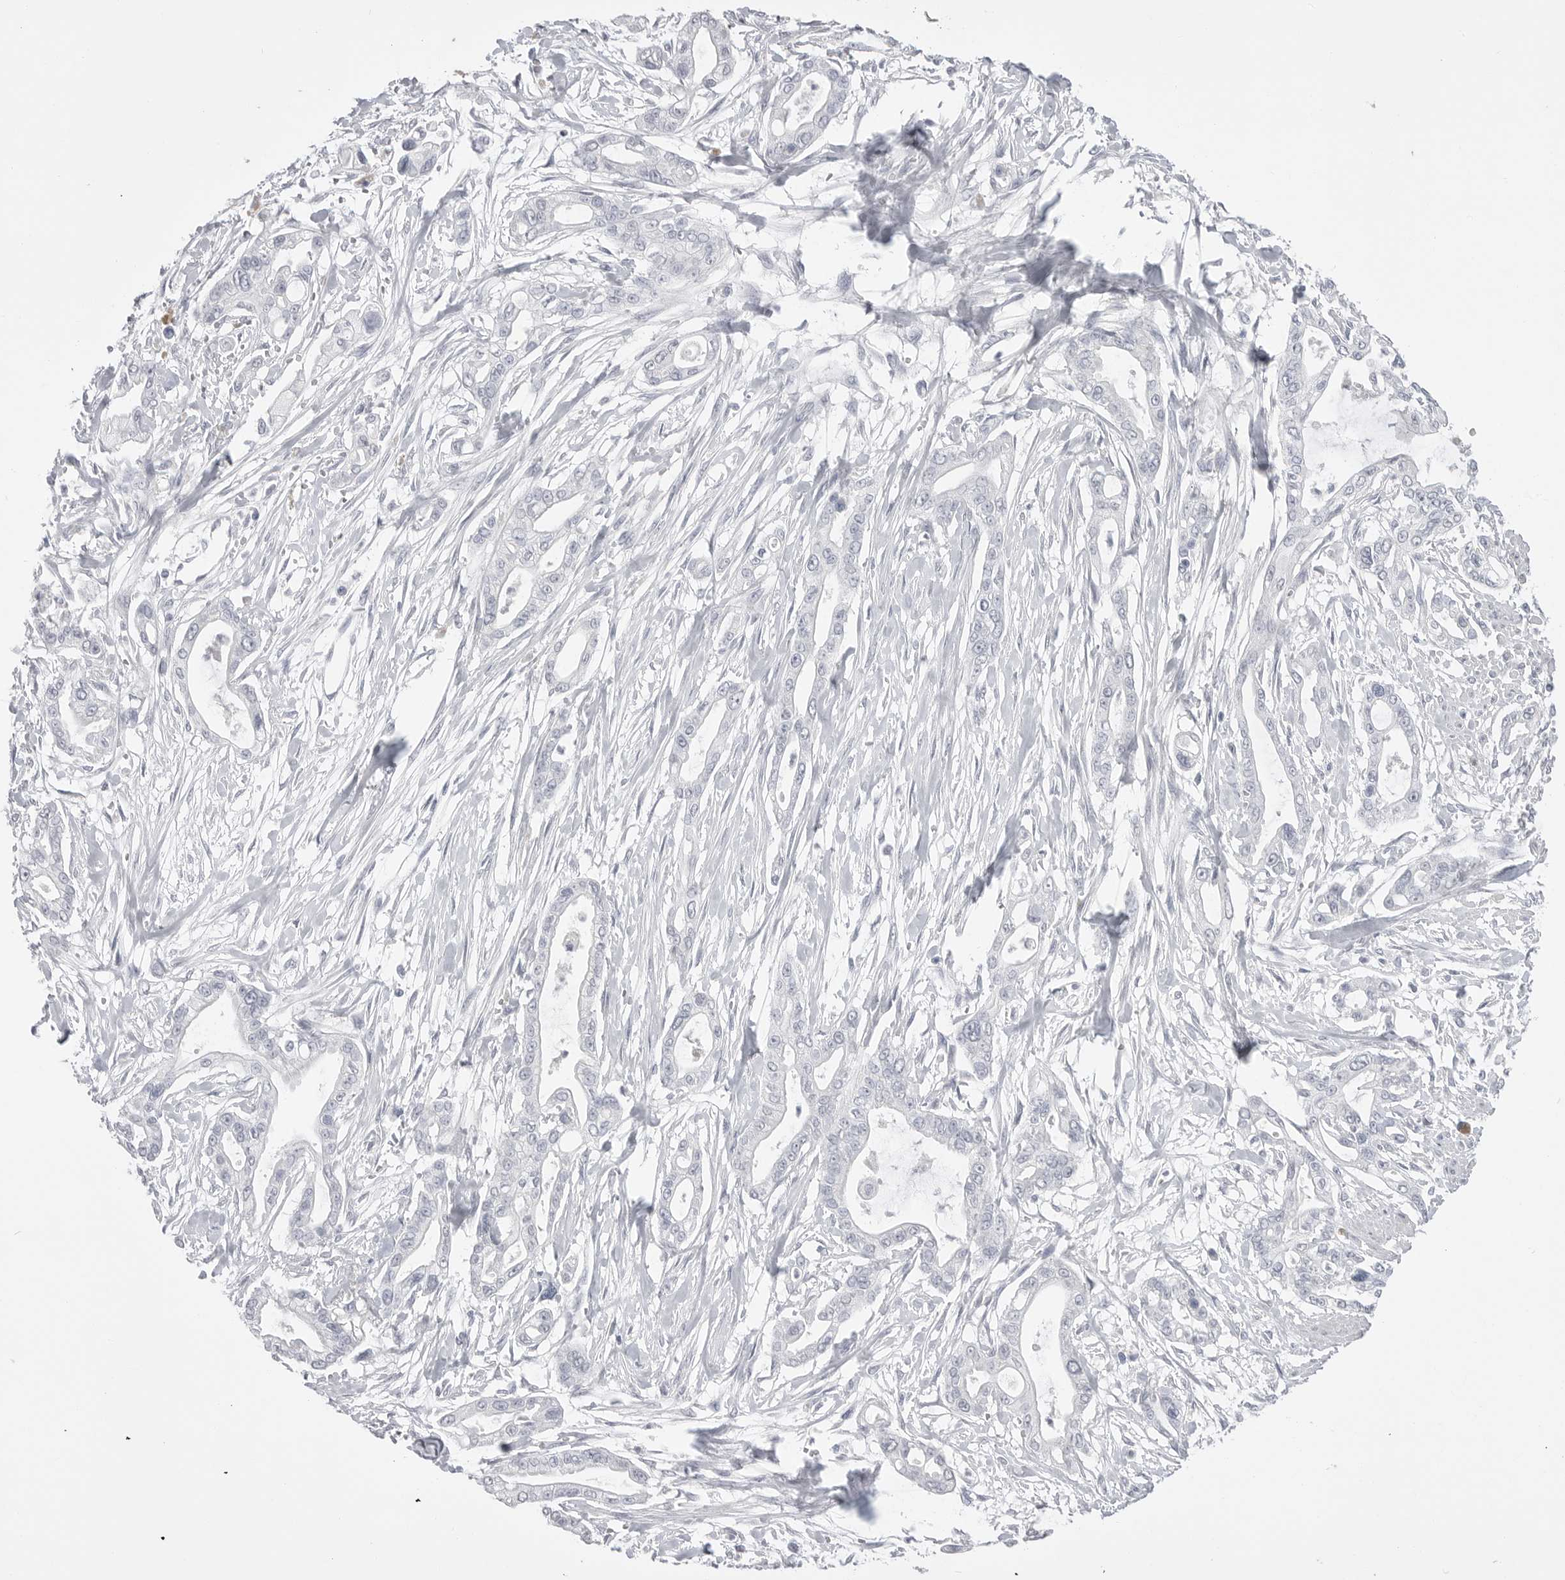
{"staining": {"intensity": "negative", "quantity": "none", "location": "none"}, "tissue": "pancreatic cancer", "cell_type": "Tumor cells", "image_type": "cancer", "snomed": [{"axis": "morphology", "description": "Adenocarcinoma, NOS"}, {"axis": "topography", "description": "Pancreas"}], "caption": "Immunohistochemistry (IHC) of human adenocarcinoma (pancreatic) demonstrates no positivity in tumor cells. Nuclei are stained in blue.", "gene": "CPB1", "patient": {"sex": "male", "age": 68}}